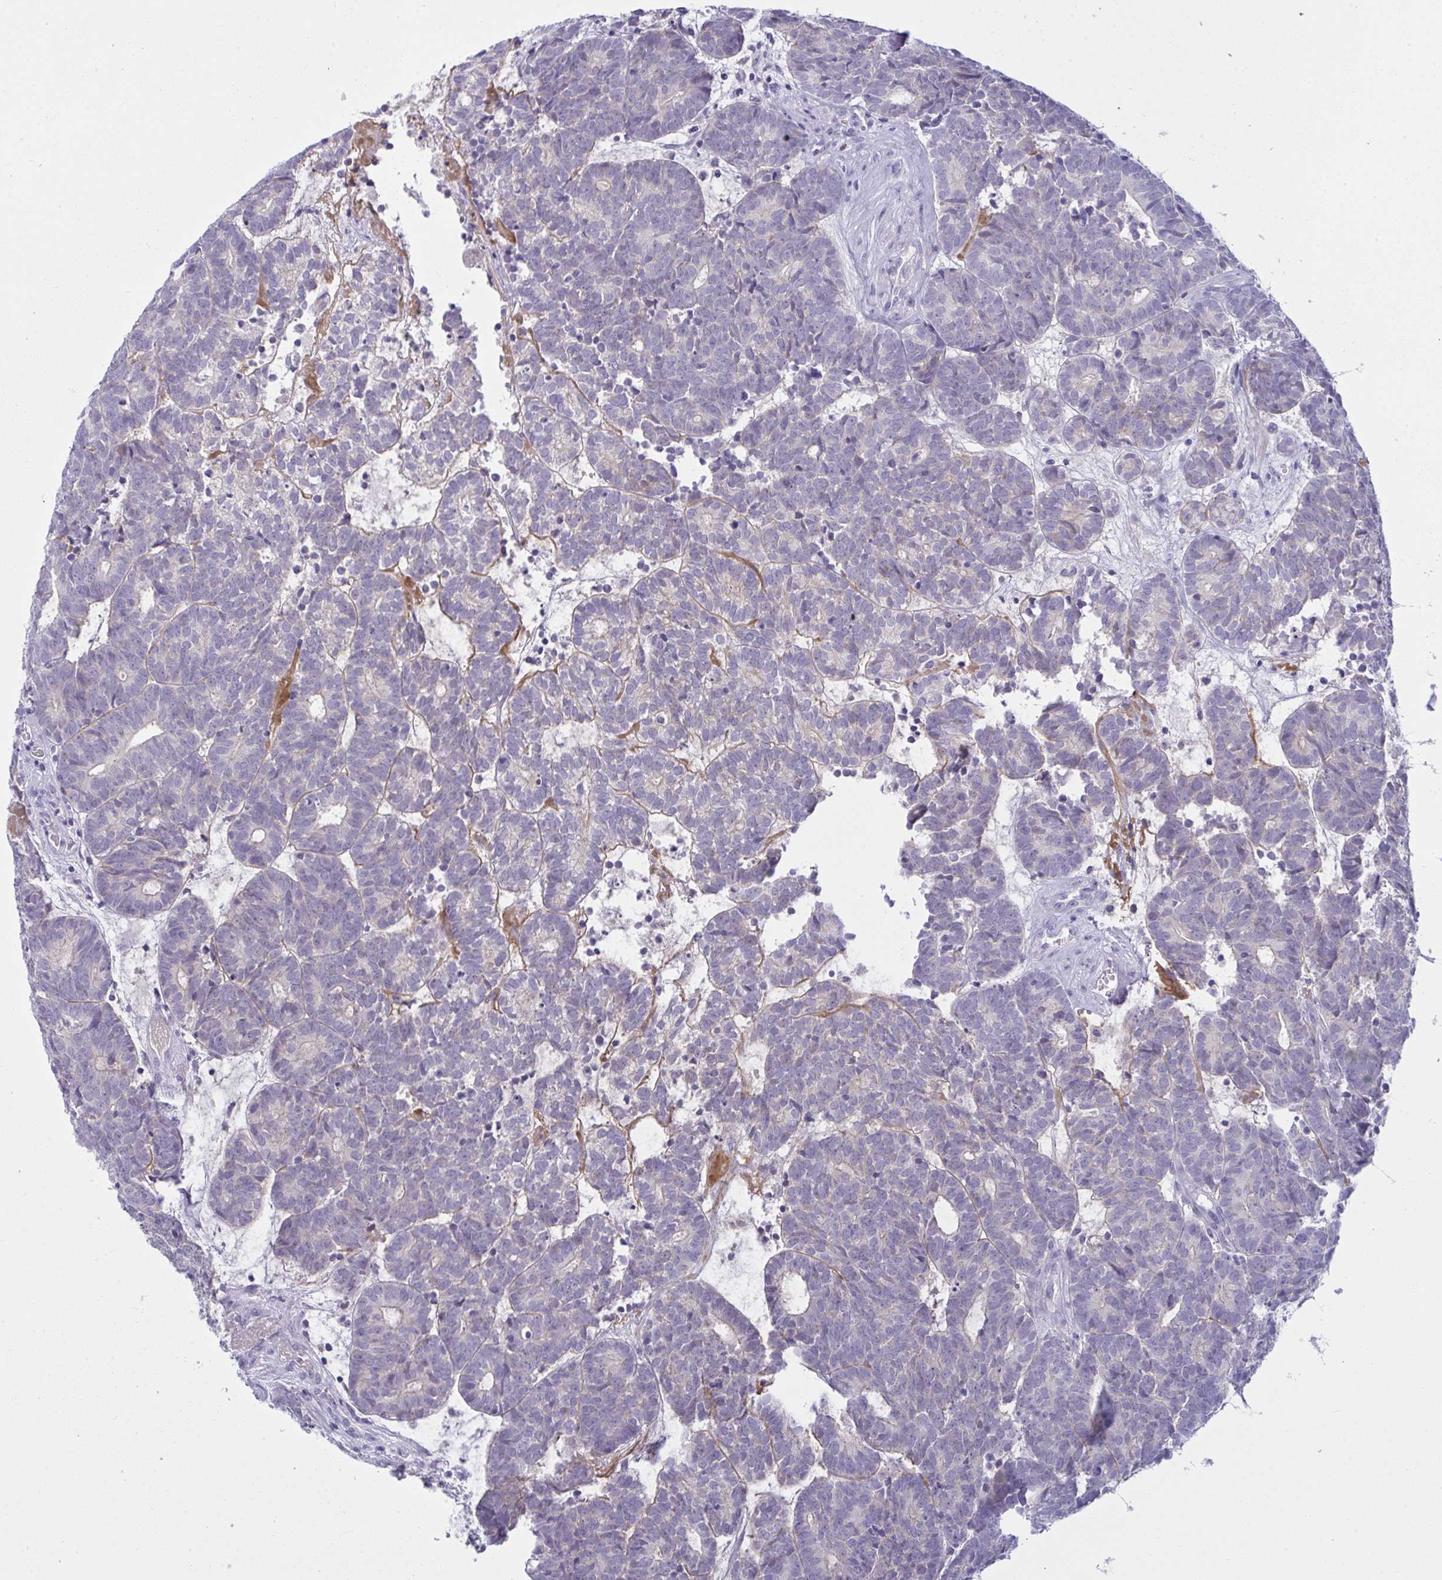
{"staining": {"intensity": "negative", "quantity": "none", "location": "none"}, "tissue": "head and neck cancer", "cell_type": "Tumor cells", "image_type": "cancer", "snomed": [{"axis": "morphology", "description": "Adenocarcinoma, NOS"}, {"axis": "topography", "description": "Head-Neck"}], "caption": "DAB immunohistochemical staining of adenocarcinoma (head and neck) reveals no significant staining in tumor cells.", "gene": "TENT5D", "patient": {"sex": "female", "age": 81}}